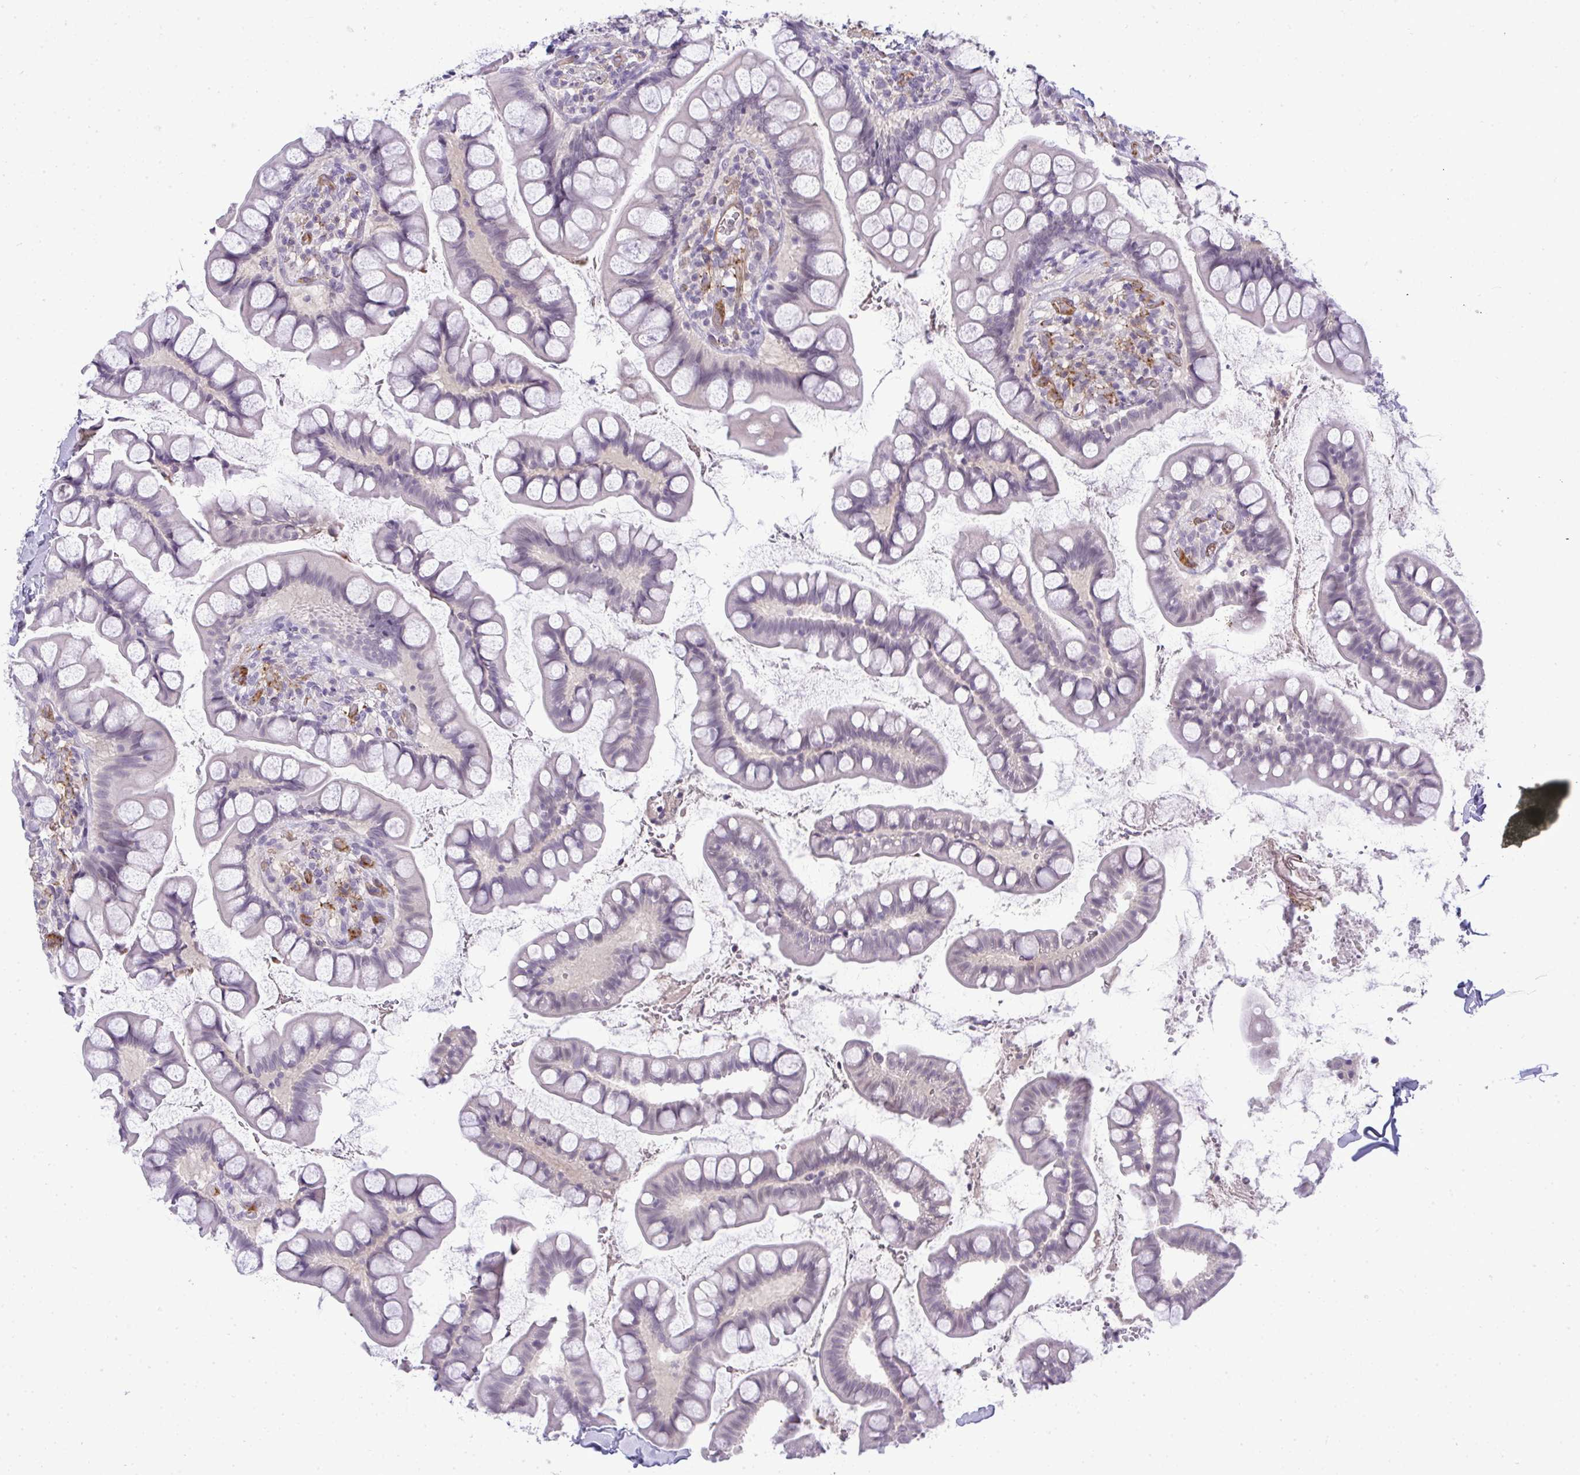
{"staining": {"intensity": "negative", "quantity": "none", "location": "none"}, "tissue": "small intestine", "cell_type": "Glandular cells", "image_type": "normal", "snomed": [{"axis": "morphology", "description": "Normal tissue, NOS"}, {"axis": "topography", "description": "Small intestine"}], "caption": "Immunohistochemical staining of unremarkable small intestine exhibits no significant expression in glandular cells. (DAB immunohistochemistry (IHC) with hematoxylin counter stain).", "gene": "UBE2S", "patient": {"sex": "male", "age": 70}}